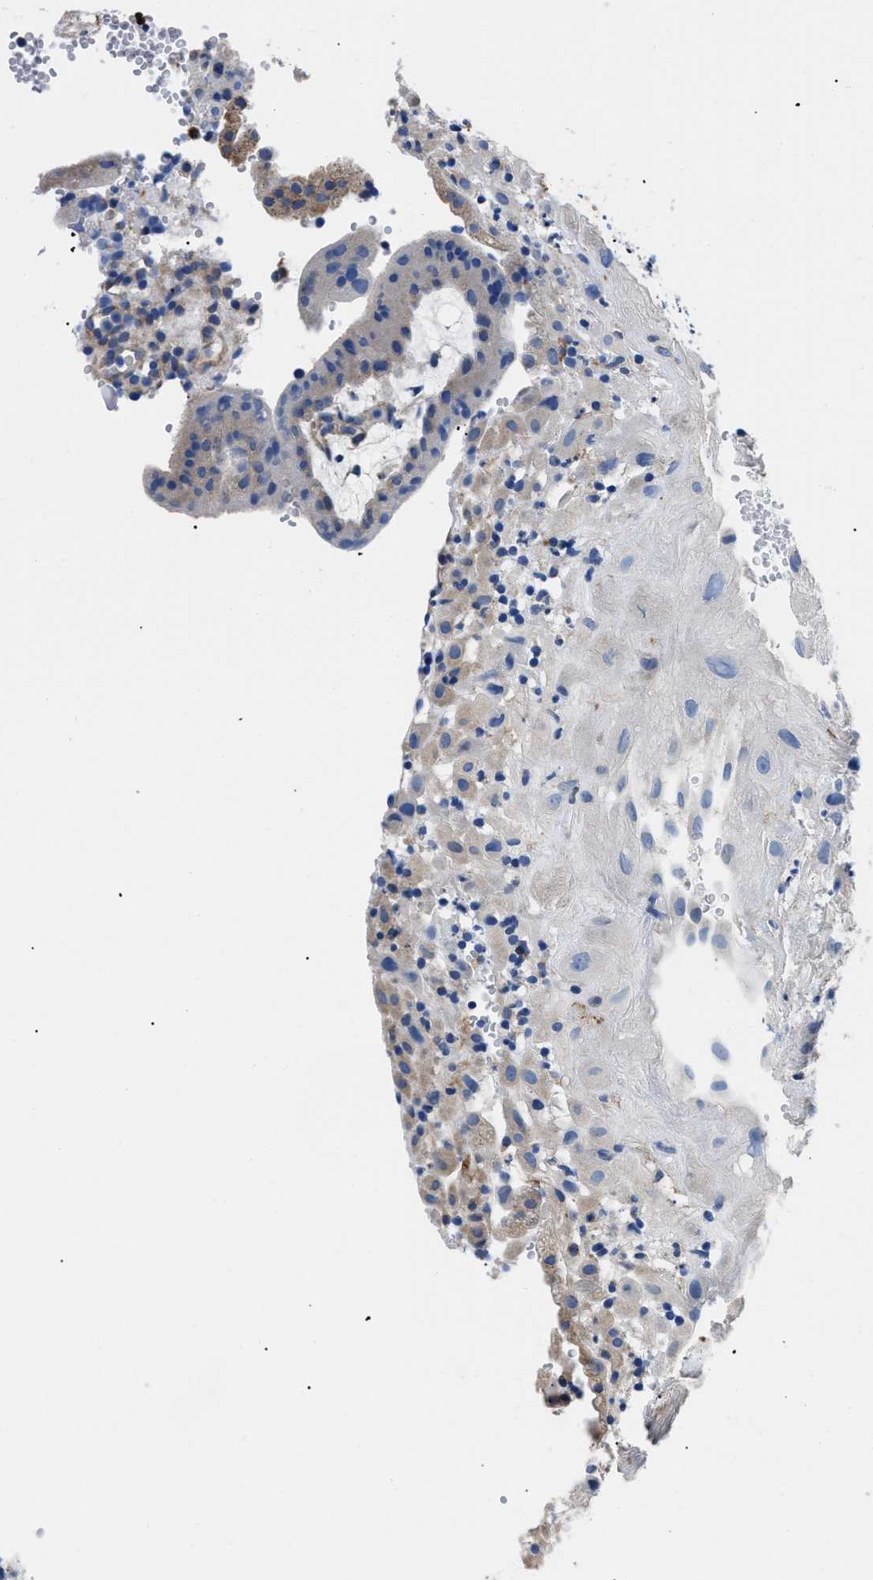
{"staining": {"intensity": "weak", "quantity": "<25%", "location": "cytoplasmic/membranous"}, "tissue": "placenta", "cell_type": "Decidual cells", "image_type": "normal", "snomed": [{"axis": "morphology", "description": "Normal tissue, NOS"}, {"axis": "topography", "description": "Placenta"}], "caption": "High magnification brightfield microscopy of normal placenta stained with DAB (brown) and counterstained with hematoxylin (blue): decidual cells show no significant expression. (DAB IHC, high magnification).", "gene": "HLA", "patient": {"sex": "female", "age": 18}}